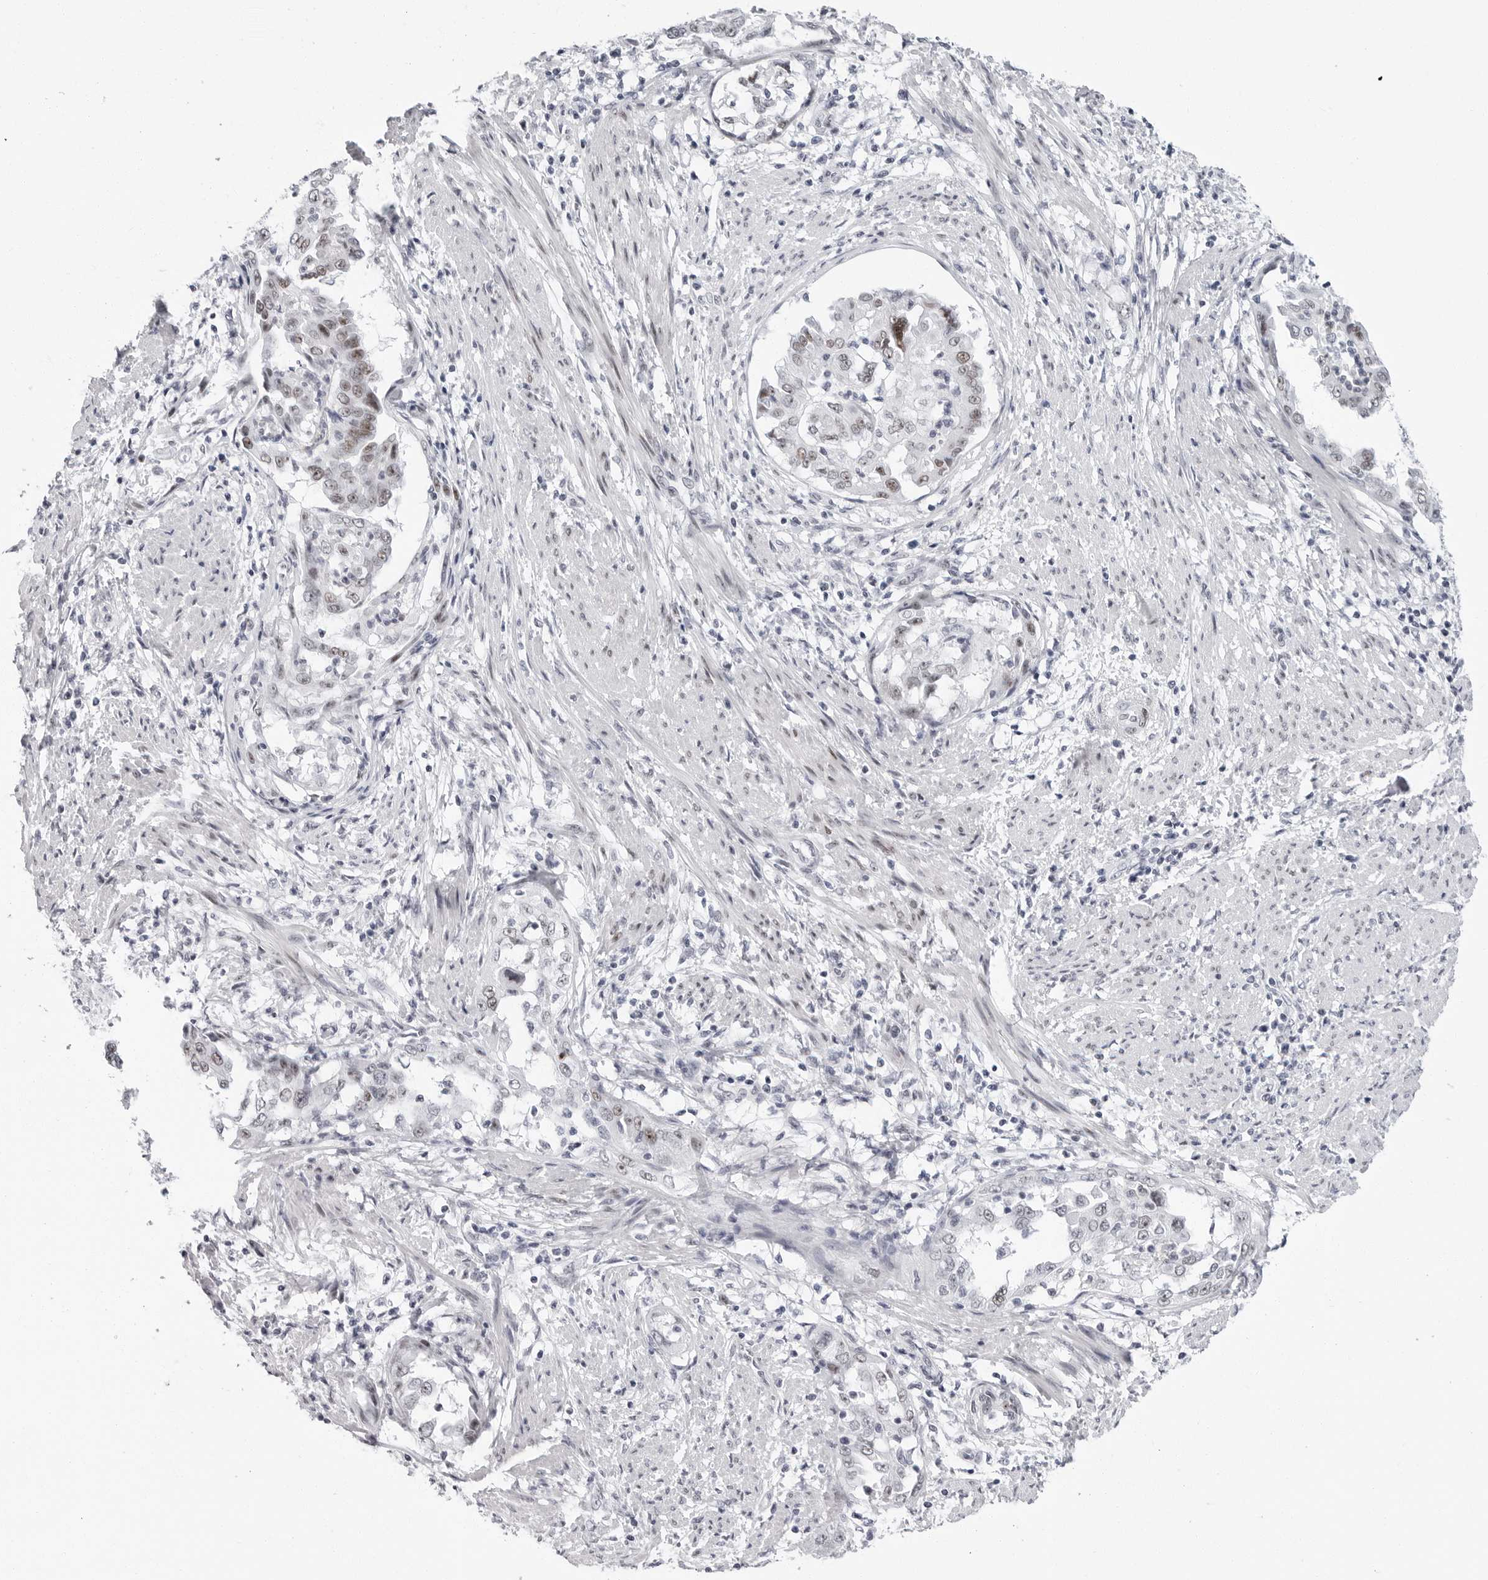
{"staining": {"intensity": "strong", "quantity": "25%-75%", "location": "nuclear"}, "tissue": "endometrial cancer", "cell_type": "Tumor cells", "image_type": "cancer", "snomed": [{"axis": "morphology", "description": "Adenocarcinoma, NOS"}, {"axis": "topography", "description": "Endometrium"}], "caption": "Tumor cells reveal high levels of strong nuclear expression in approximately 25%-75% of cells in endometrial cancer (adenocarcinoma). (Stains: DAB (3,3'-diaminobenzidine) in brown, nuclei in blue, Microscopy: brightfield microscopy at high magnification).", "gene": "VEZF1", "patient": {"sex": "female", "age": 85}}